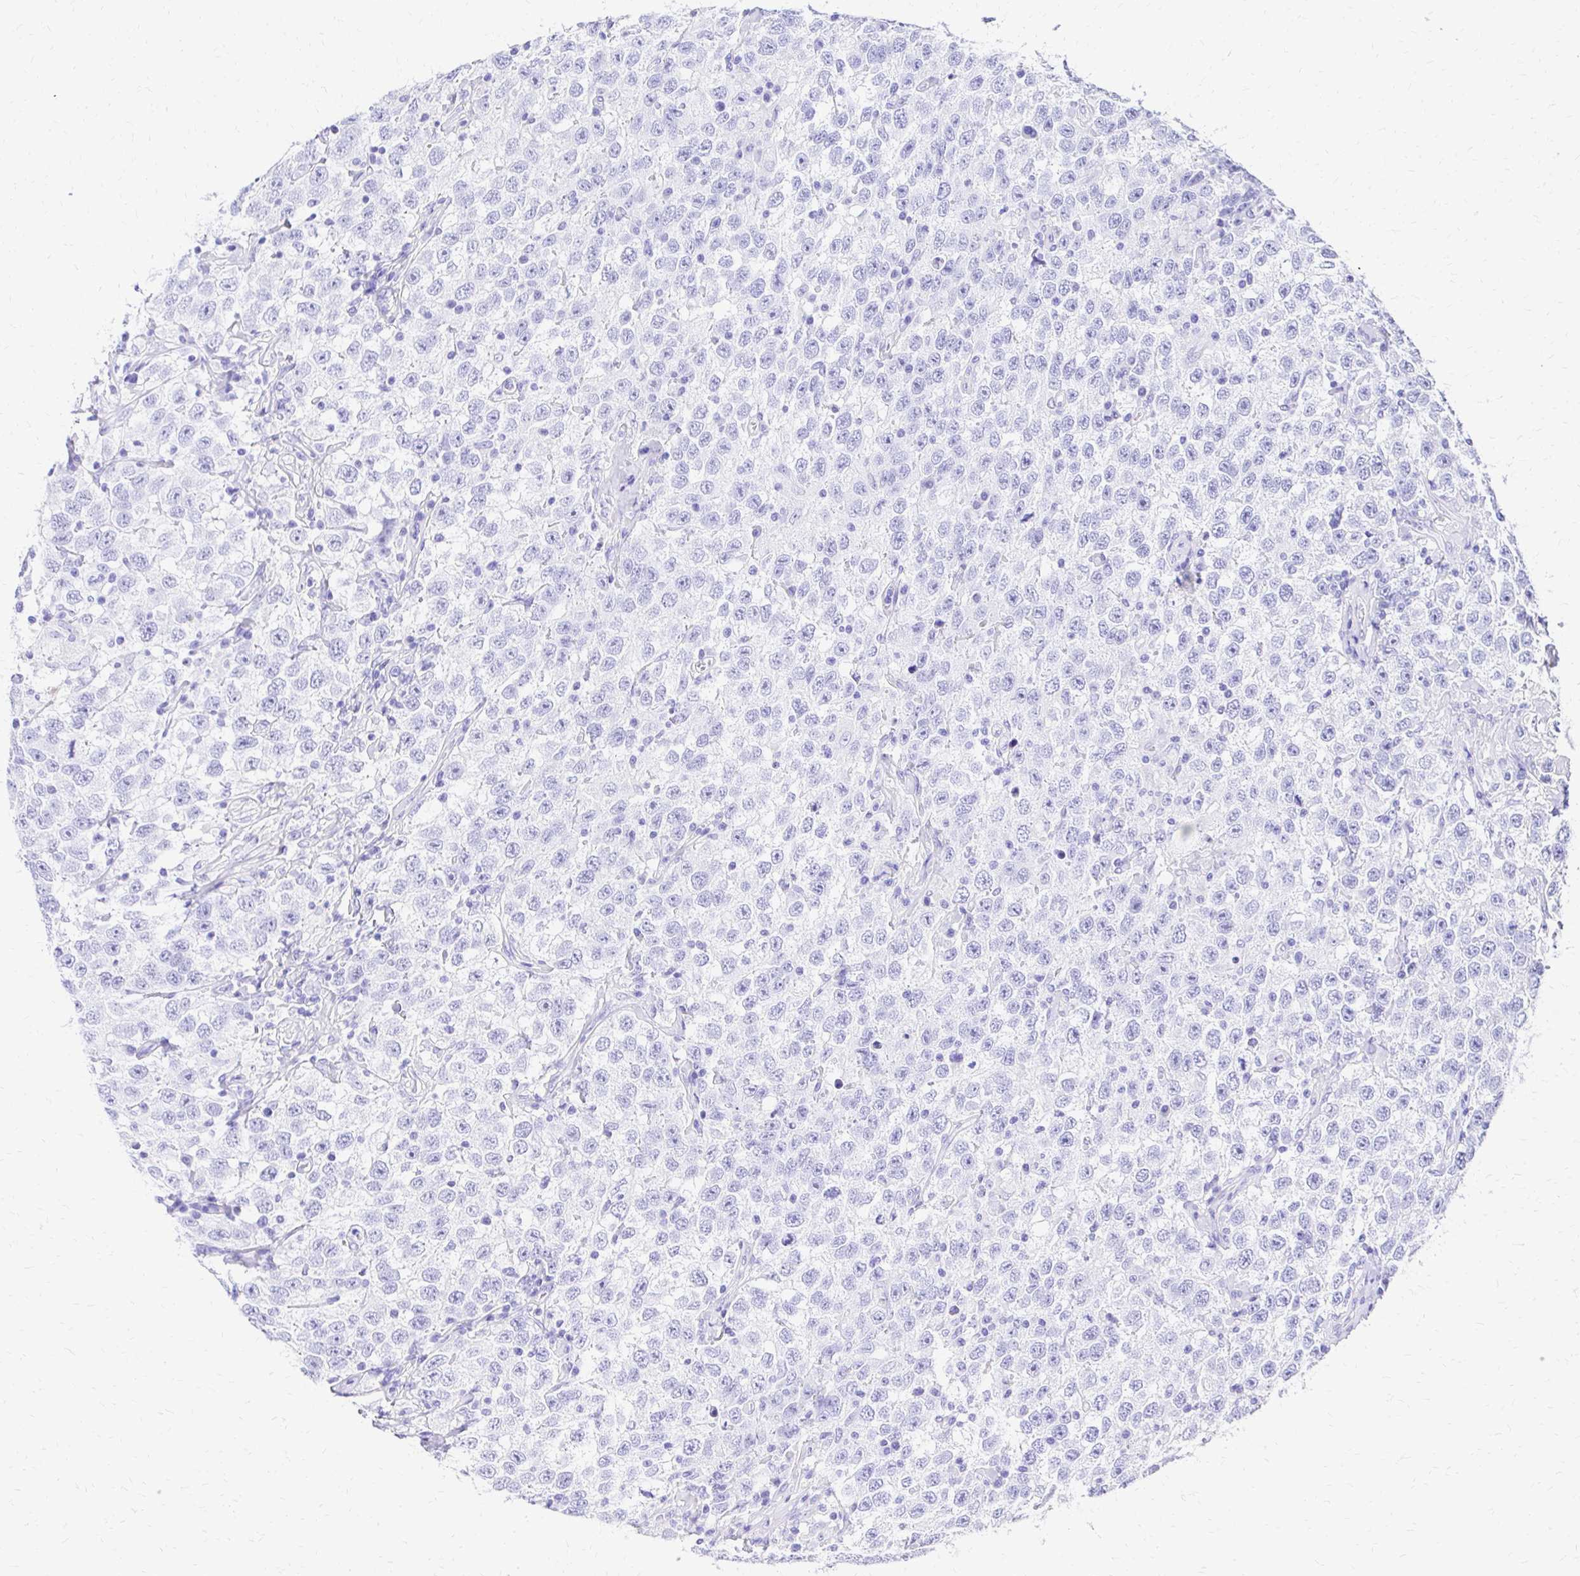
{"staining": {"intensity": "negative", "quantity": "none", "location": "none"}, "tissue": "testis cancer", "cell_type": "Tumor cells", "image_type": "cancer", "snomed": [{"axis": "morphology", "description": "Seminoma, NOS"}, {"axis": "topography", "description": "Testis"}], "caption": "This is a histopathology image of immunohistochemistry (IHC) staining of testis cancer, which shows no staining in tumor cells.", "gene": "S100G", "patient": {"sex": "male", "age": 41}}